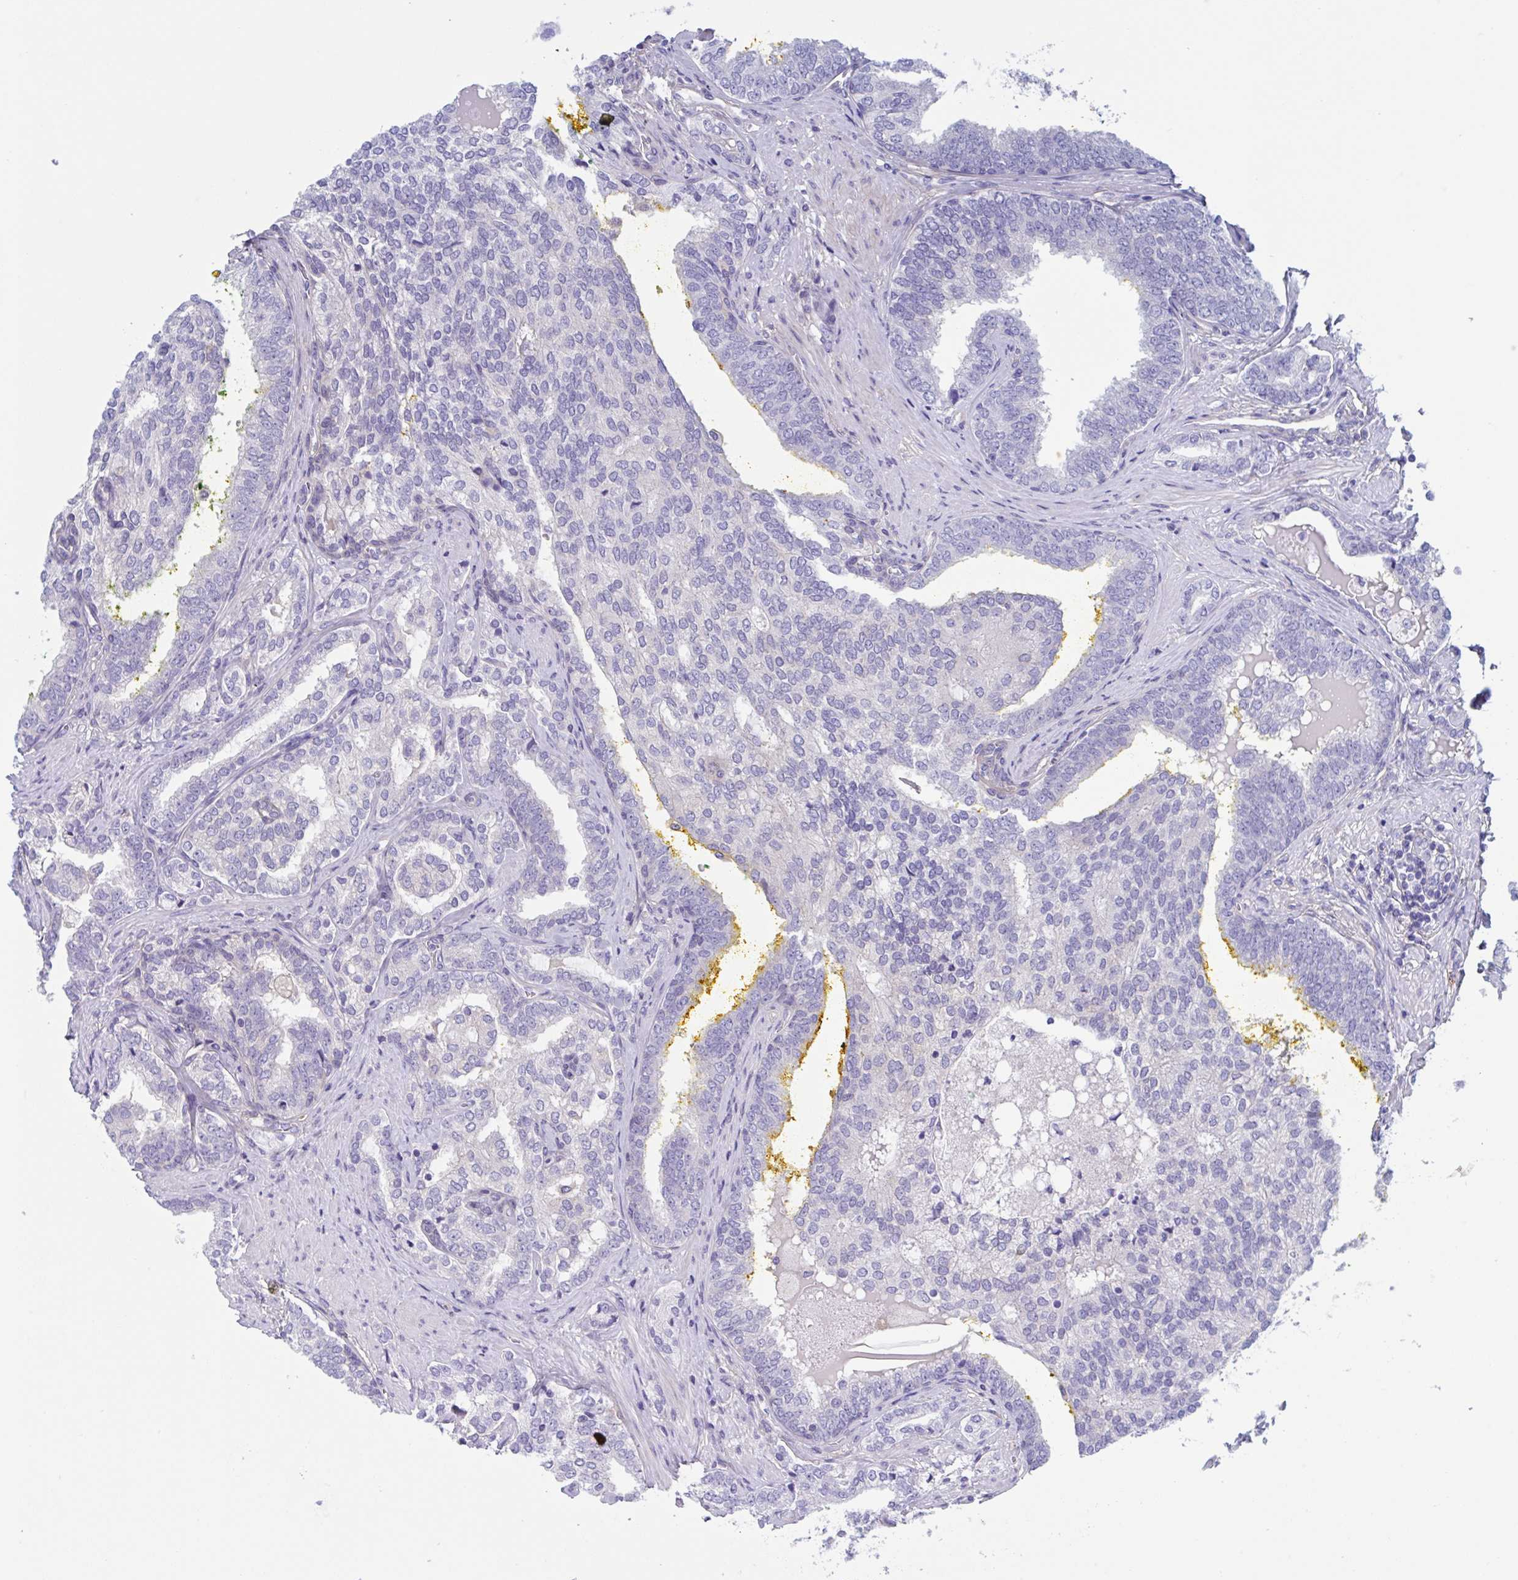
{"staining": {"intensity": "negative", "quantity": "none", "location": "none"}, "tissue": "prostate cancer", "cell_type": "Tumor cells", "image_type": "cancer", "snomed": [{"axis": "morphology", "description": "Adenocarcinoma, High grade"}, {"axis": "topography", "description": "Prostate"}], "caption": "An immunohistochemistry micrograph of prostate adenocarcinoma (high-grade) is shown. There is no staining in tumor cells of prostate adenocarcinoma (high-grade).", "gene": "LPIN3", "patient": {"sex": "male", "age": 72}}